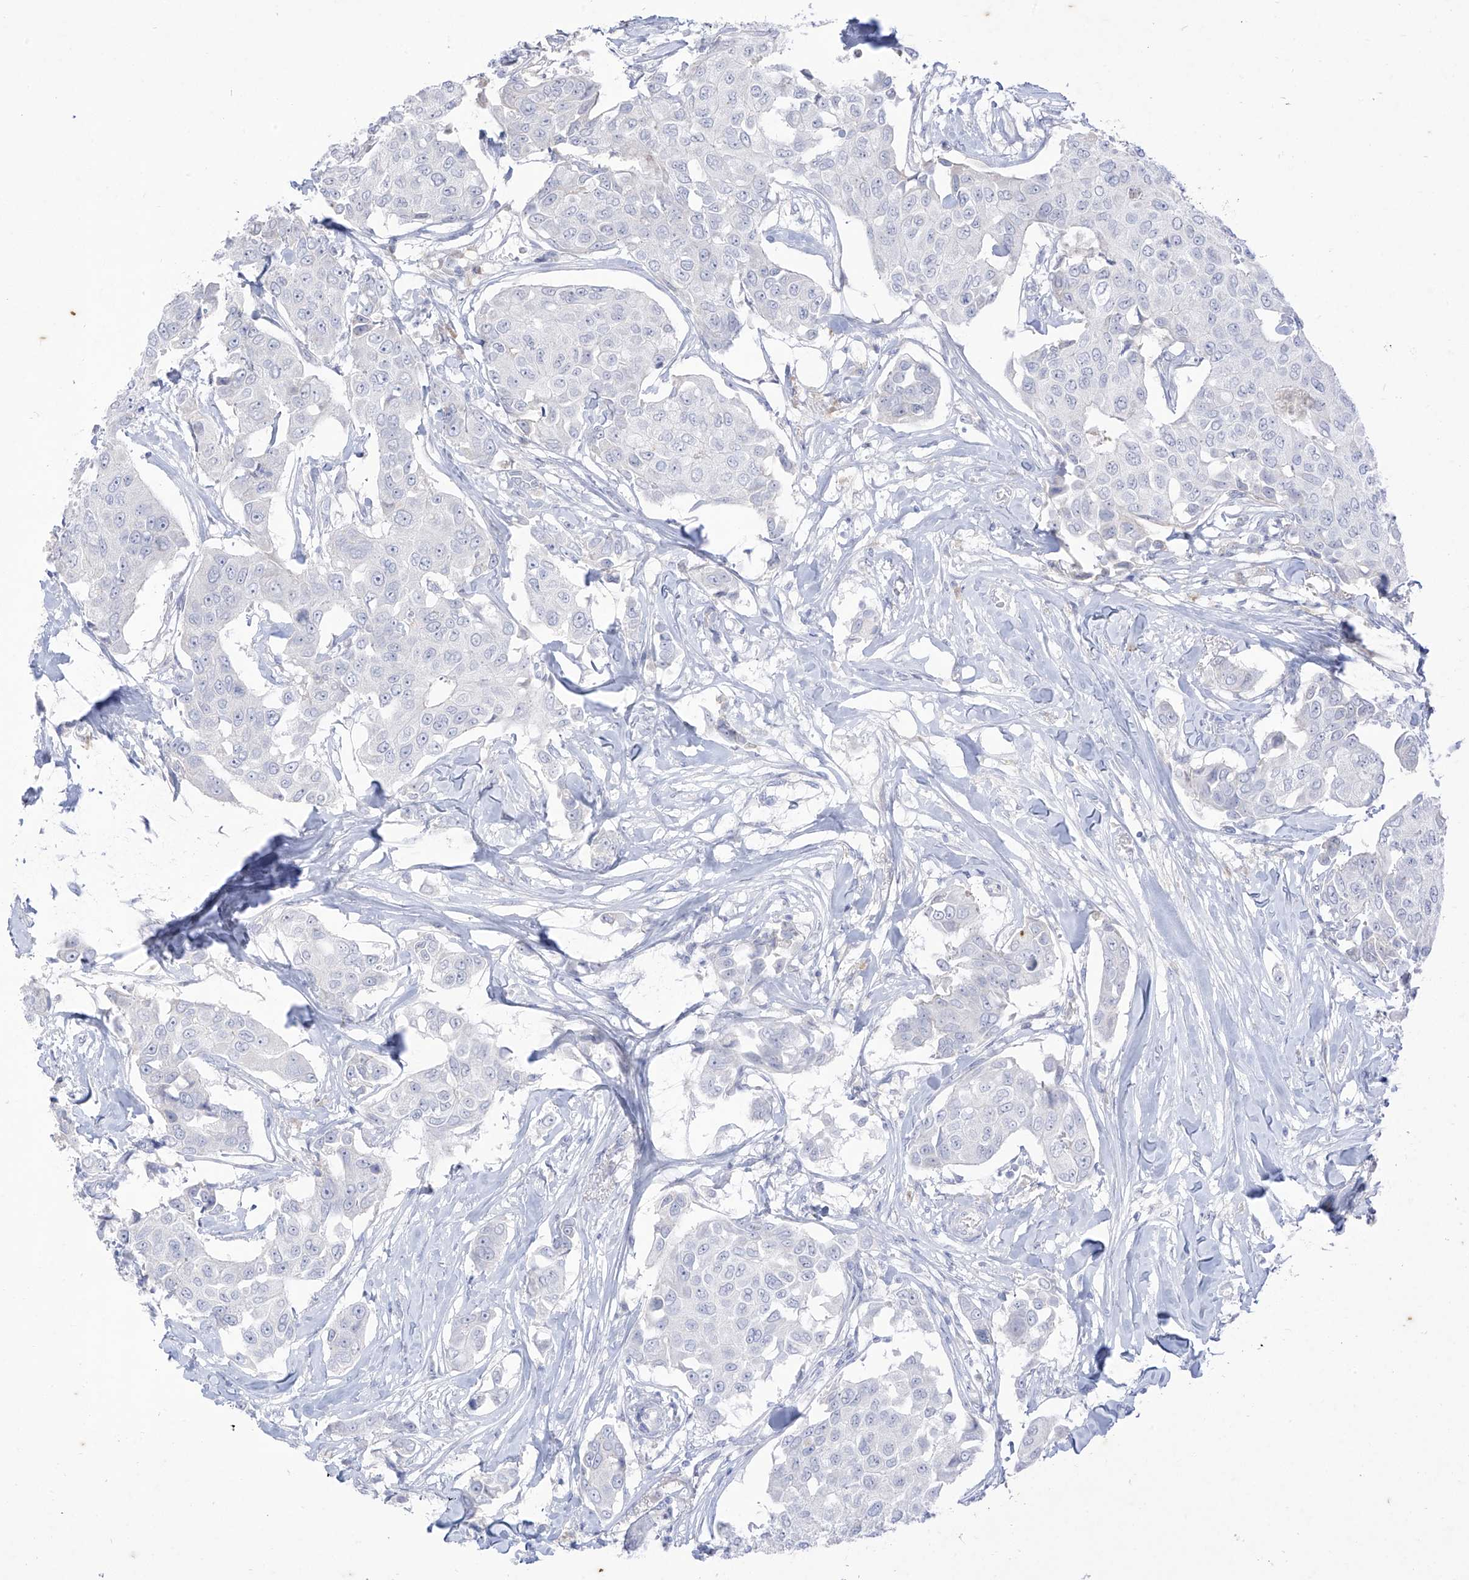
{"staining": {"intensity": "negative", "quantity": "none", "location": "none"}, "tissue": "breast cancer", "cell_type": "Tumor cells", "image_type": "cancer", "snomed": [{"axis": "morphology", "description": "Duct carcinoma"}, {"axis": "topography", "description": "Breast"}], "caption": "DAB (3,3'-diaminobenzidine) immunohistochemical staining of breast cancer reveals no significant staining in tumor cells.", "gene": "TGM4", "patient": {"sex": "female", "age": 80}}